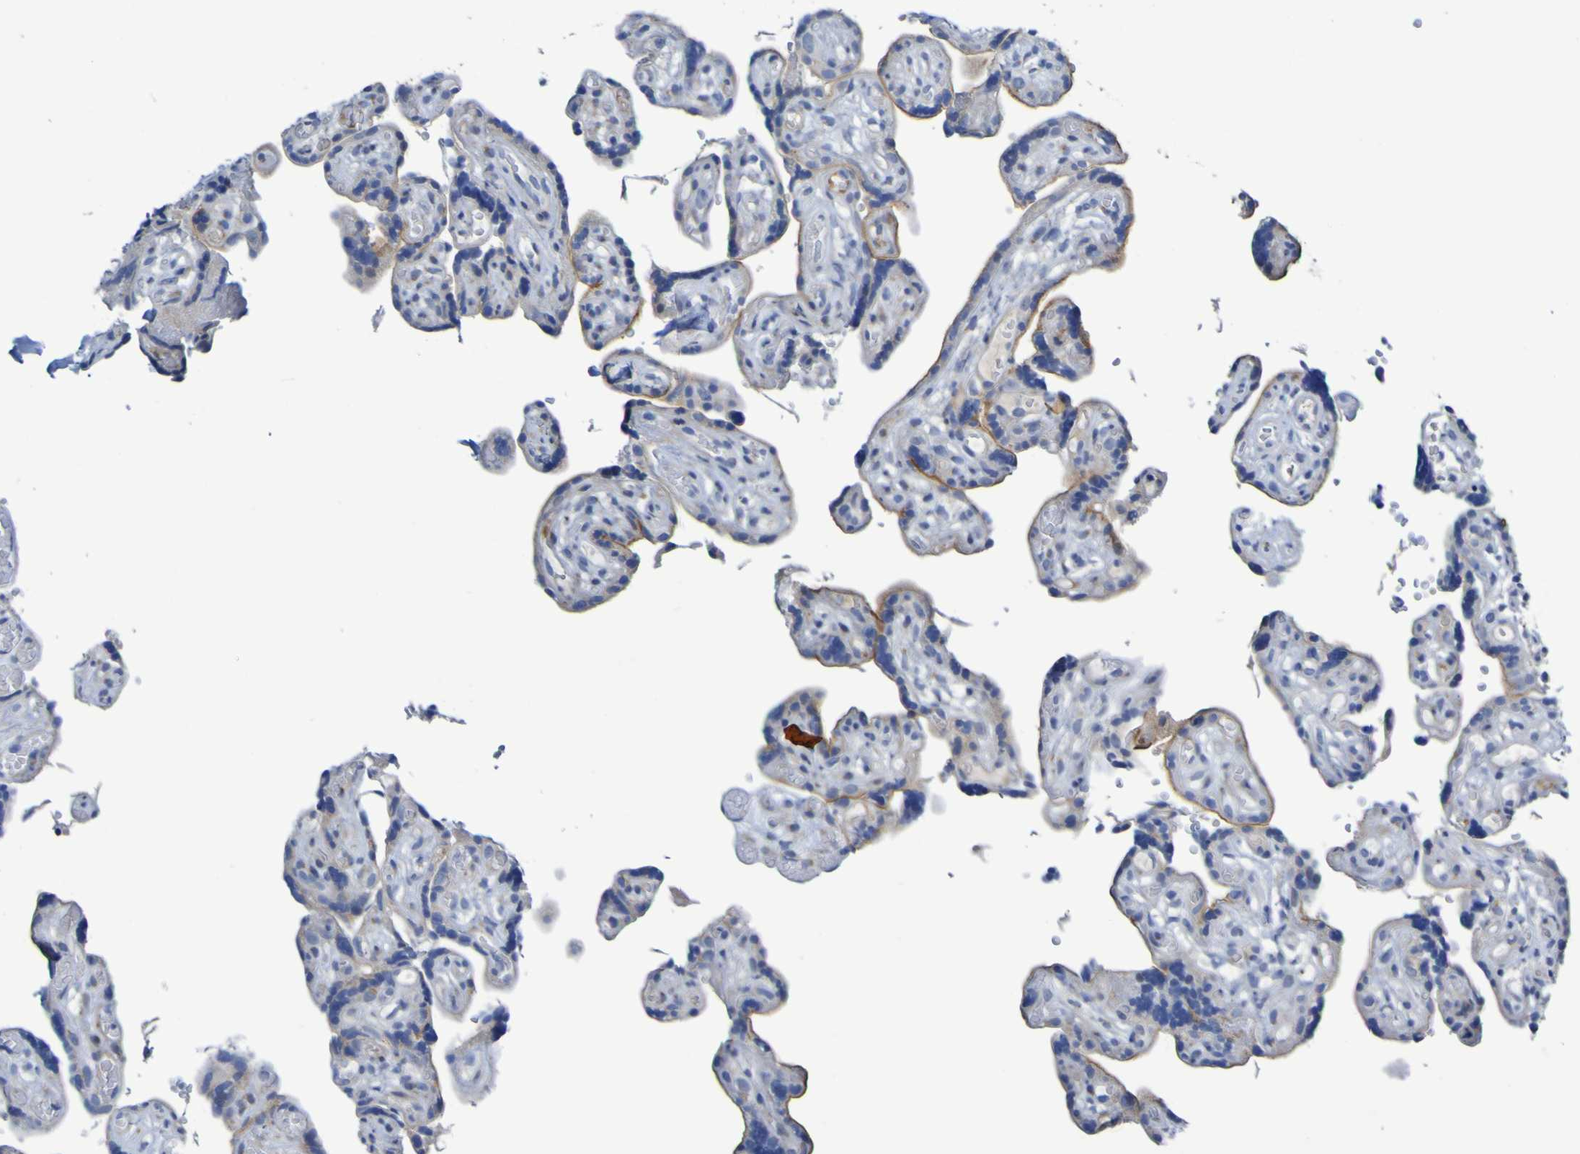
{"staining": {"intensity": "moderate", "quantity": ">75%", "location": "cytoplasmic/membranous"}, "tissue": "placenta", "cell_type": "Decidual cells", "image_type": "normal", "snomed": [{"axis": "morphology", "description": "Normal tissue, NOS"}, {"axis": "topography", "description": "Placenta"}], "caption": "Normal placenta displays moderate cytoplasmic/membranous staining in approximately >75% of decidual cells Using DAB (3,3'-diaminobenzidine) (brown) and hematoxylin (blue) stains, captured at high magnification using brightfield microscopy..", "gene": "C11orf24", "patient": {"sex": "female", "age": 30}}